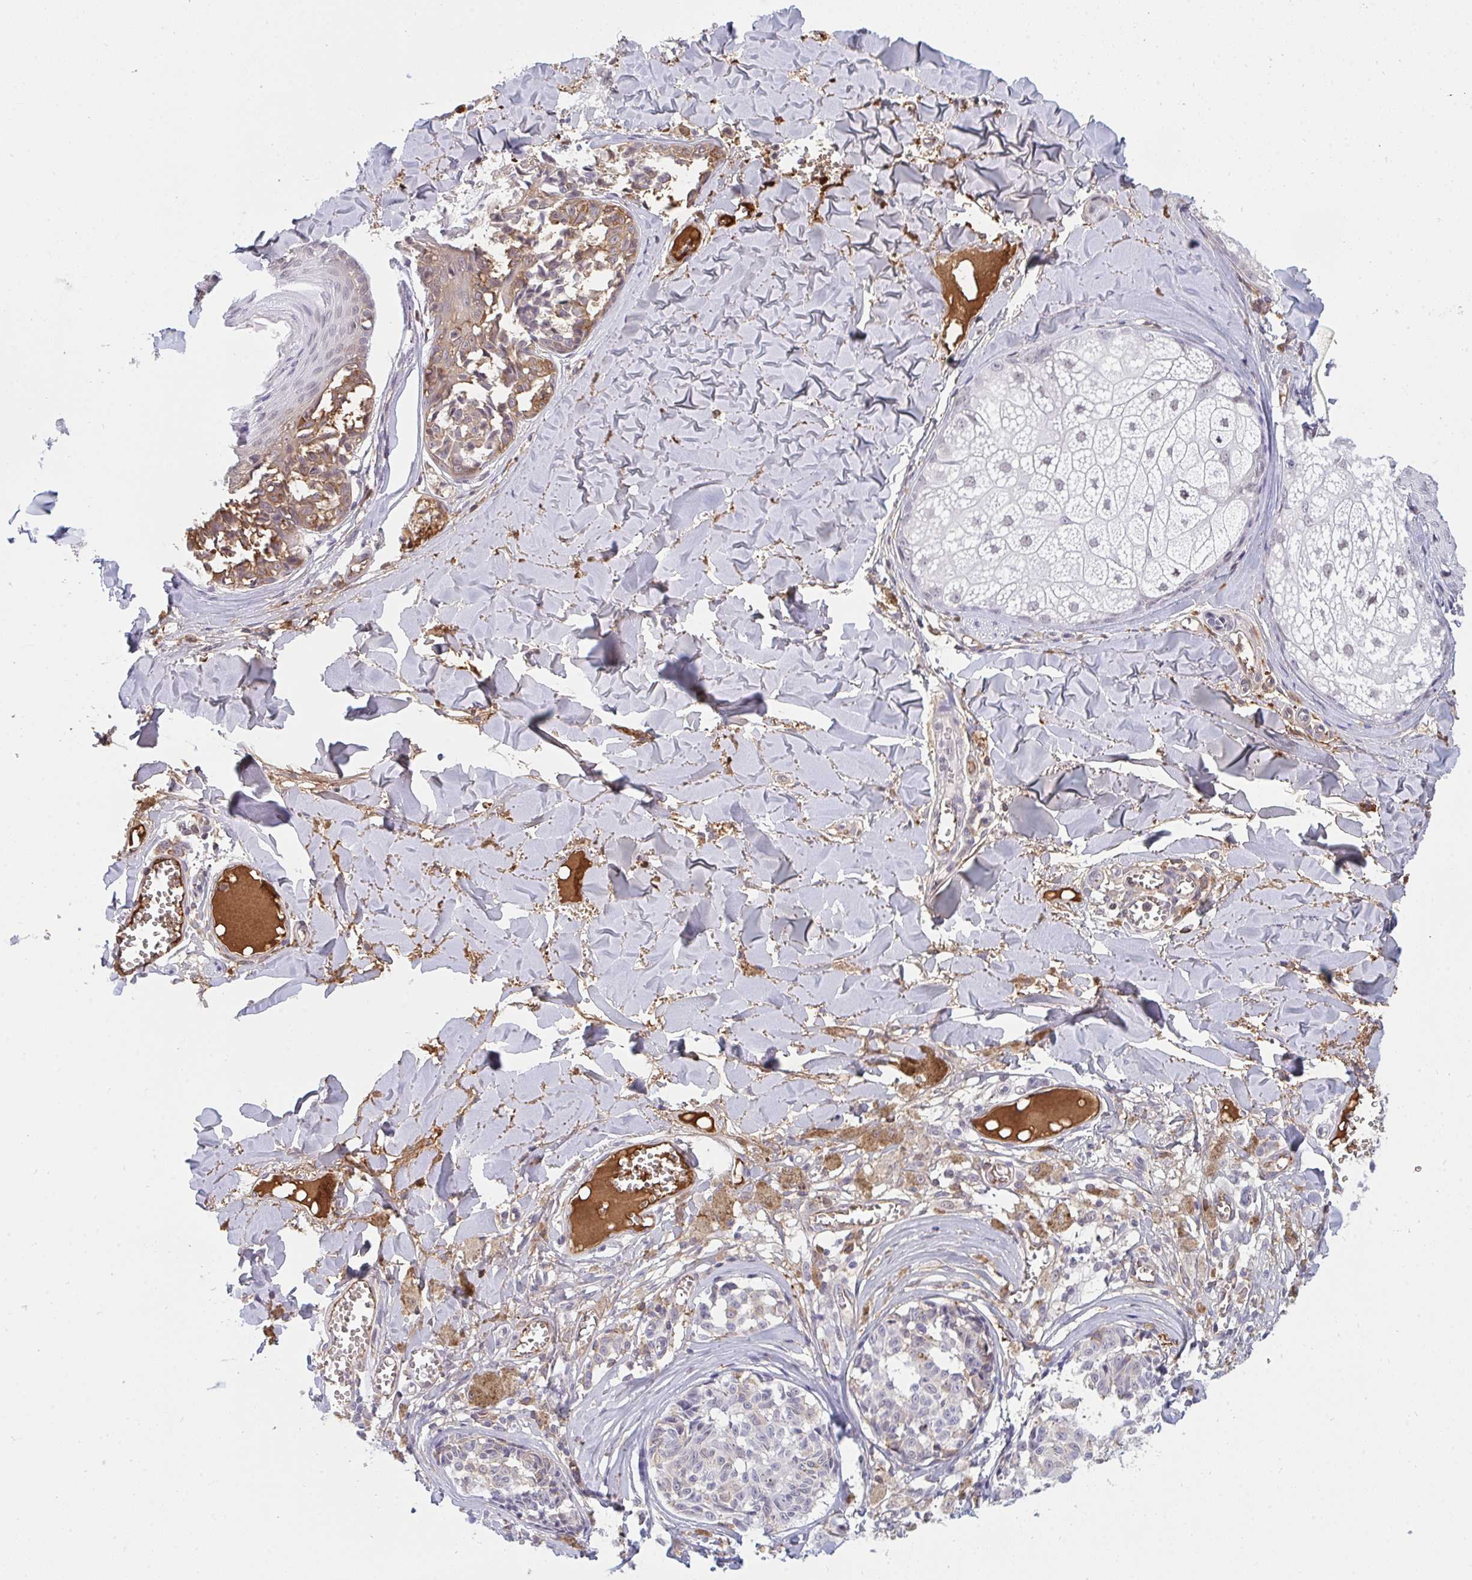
{"staining": {"intensity": "negative", "quantity": "none", "location": "none"}, "tissue": "melanoma", "cell_type": "Tumor cells", "image_type": "cancer", "snomed": [{"axis": "morphology", "description": "Malignant melanoma, NOS"}, {"axis": "topography", "description": "Skin"}], "caption": "An immunohistochemistry (IHC) photomicrograph of melanoma is shown. There is no staining in tumor cells of melanoma.", "gene": "DSCAML1", "patient": {"sex": "female", "age": 43}}